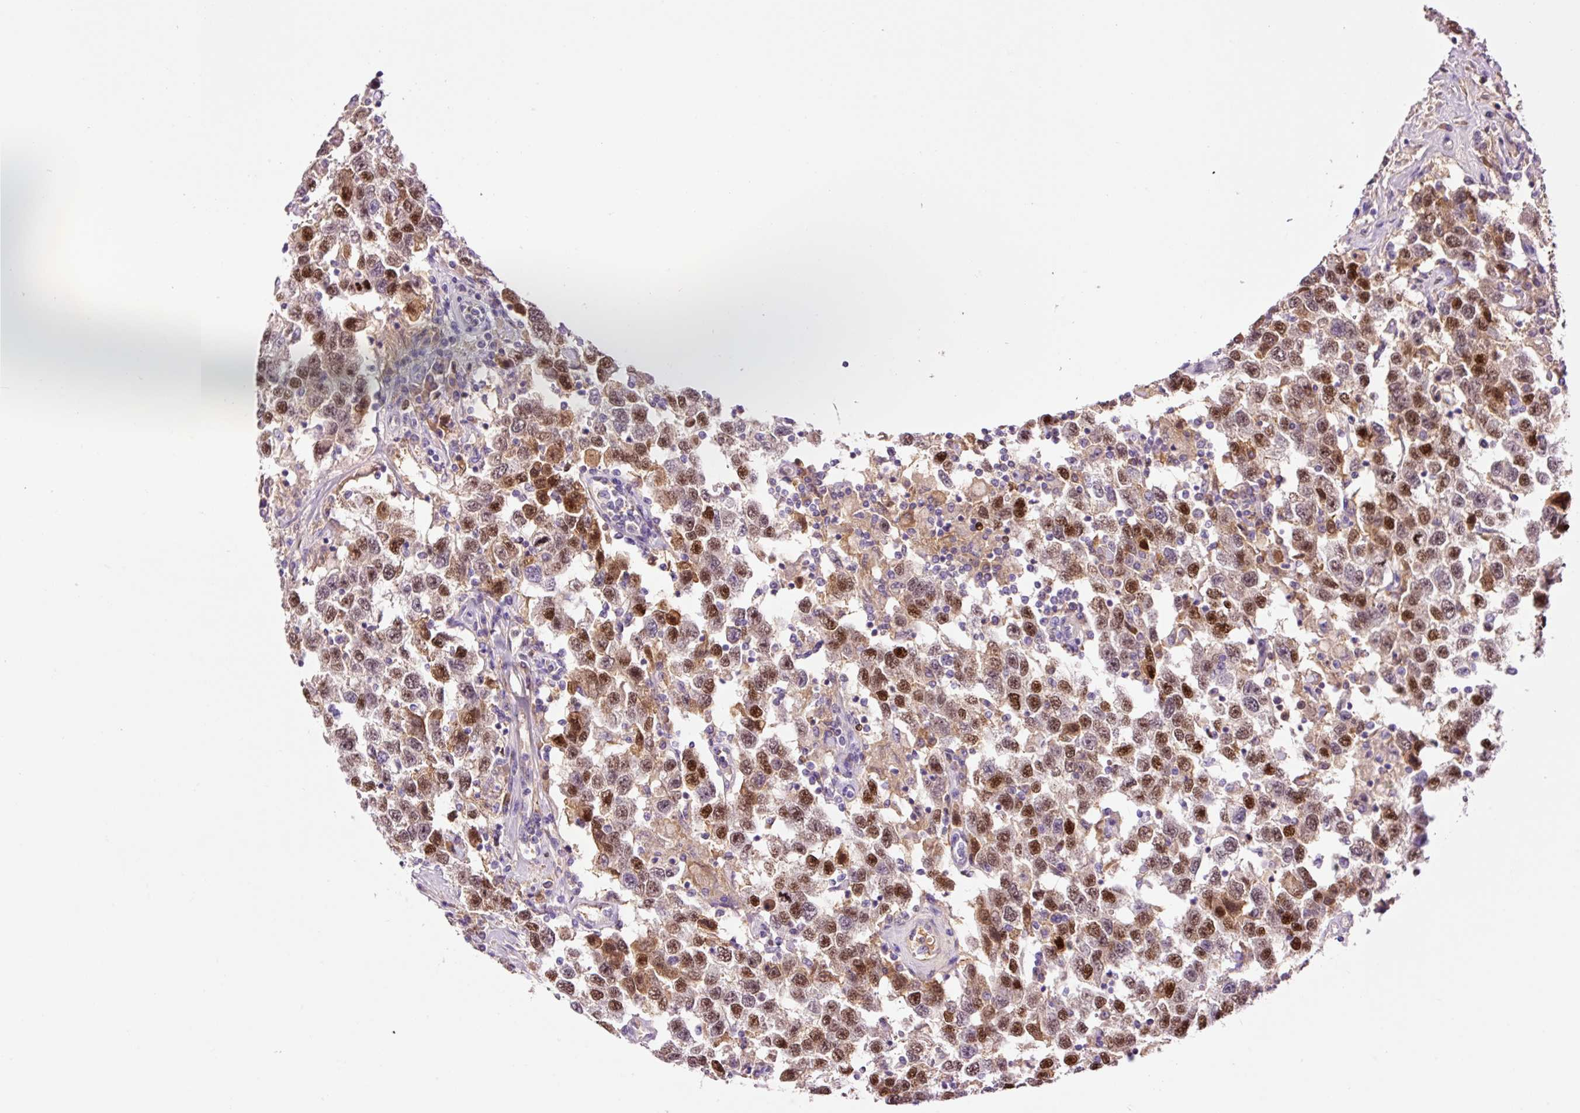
{"staining": {"intensity": "moderate", "quantity": ">75%", "location": "nuclear"}, "tissue": "testis cancer", "cell_type": "Tumor cells", "image_type": "cancer", "snomed": [{"axis": "morphology", "description": "Seminoma, NOS"}, {"axis": "topography", "description": "Testis"}], "caption": "Immunohistochemistry (IHC) (DAB (3,3'-diaminobenzidine)) staining of testis seminoma exhibits moderate nuclear protein positivity in approximately >75% of tumor cells.", "gene": "DPPA4", "patient": {"sex": "male", "age": 41}}